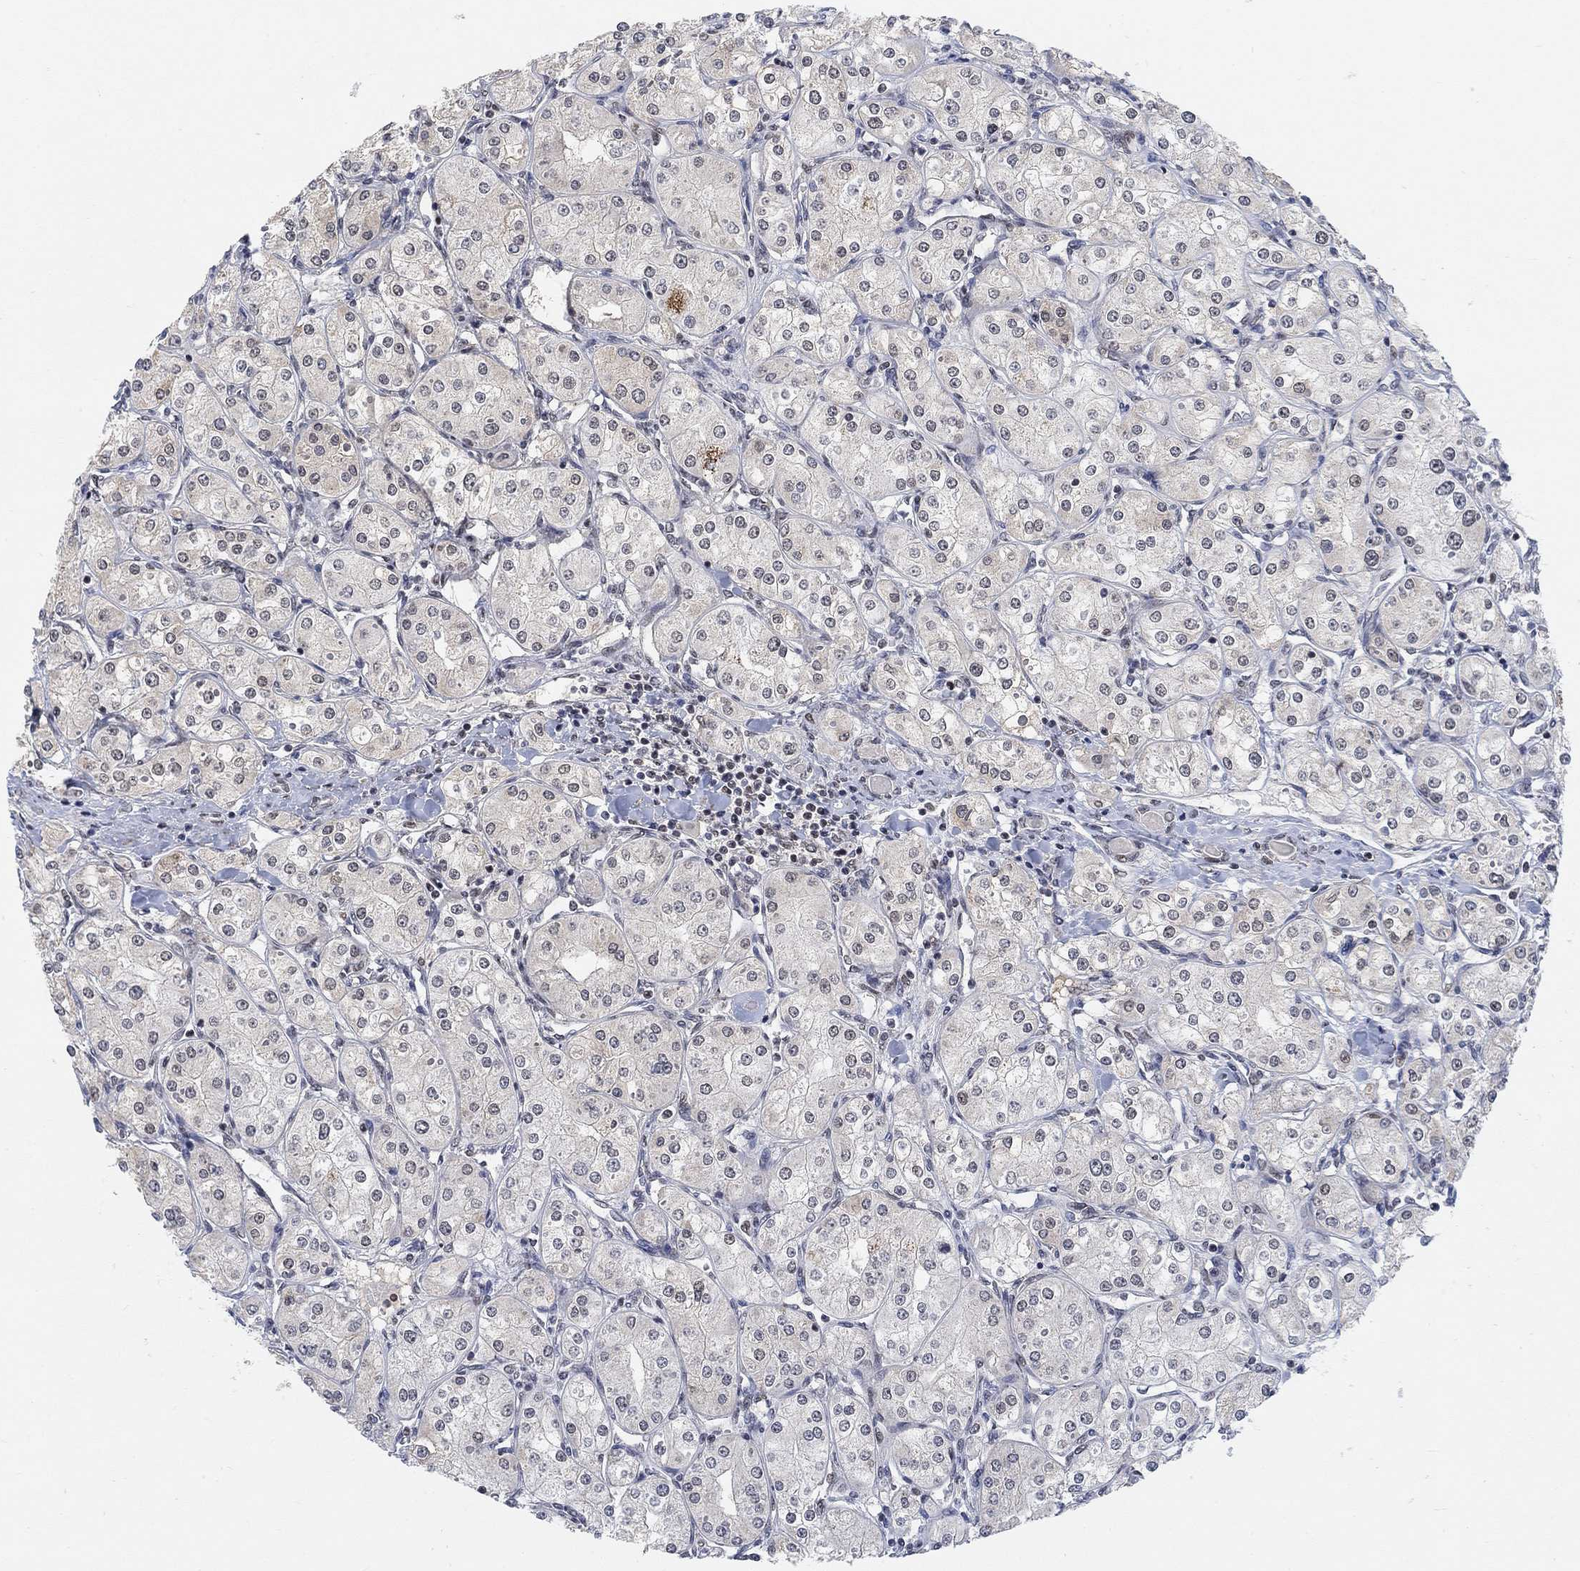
{"staining": {"intensity": "moderate", "quantity": "<25%", "location": "nuclear"}, "tissue": "renal cancer", "cell_type": "Tumor cells", "image_type": "cancer", "snomed": [{"axis": "morphology", "description": "Adenocarcinoma, NOS"}, {"axis": "topography", "description": "Kidney"}], "caption": "Protein analysis of renal adenocarcinoma tissue reveals moderate nuclear positivity in approximately <25% of tumor cells. The staining is performed using DAB brown chromogen to label protein expression. The nuclei are counter-stained blue using hematoxylin.", "gene": "THAP8", "patient": {"sex": "male", "age": 77}}